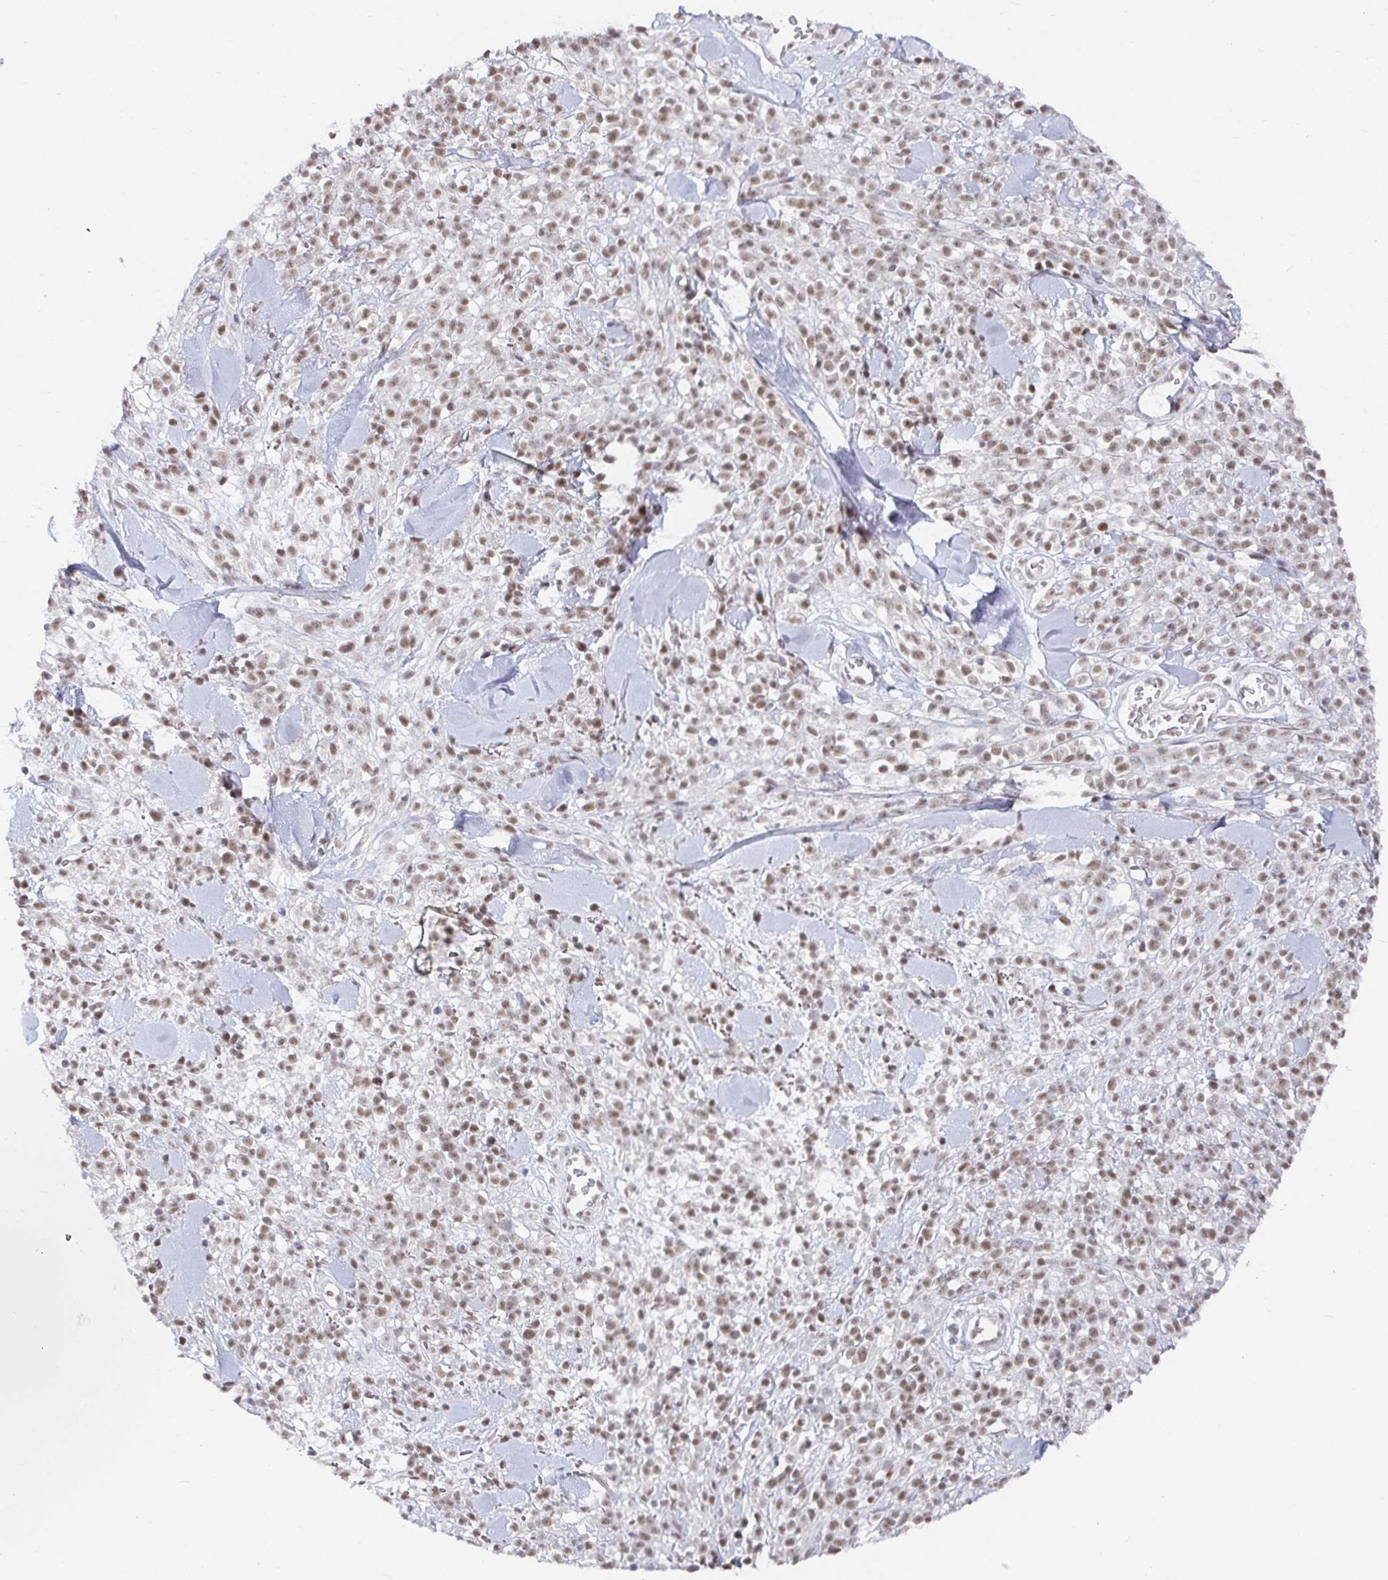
{"staining": {"intensity": "moderate", "quantity": ">75%", "location": "nuclear"}, "tissue": "melanoma", "cell_type": "Tumor cells", "image_type": "cancer", "snomed": [{"axis": "morphology", "description": "Malignant melanoma, NOS"}, {"axis": "topography", "description": "Skin"}, {"axis": "topography", "description": "Skin of trunk"}], "caption": "An image of malignant melanoma stained for a protein demonstrates moderate nuclear brown staining in tumor cells. The staining was performed using DAB (3,3'-diaminobenzidine) to visualize the protein expression in brown, while the nuclei were stained in blue with hematoxylin (Magnification: 20x).", "gene": "RCOR1", "patient": {"sex": "male", "age": 74}}